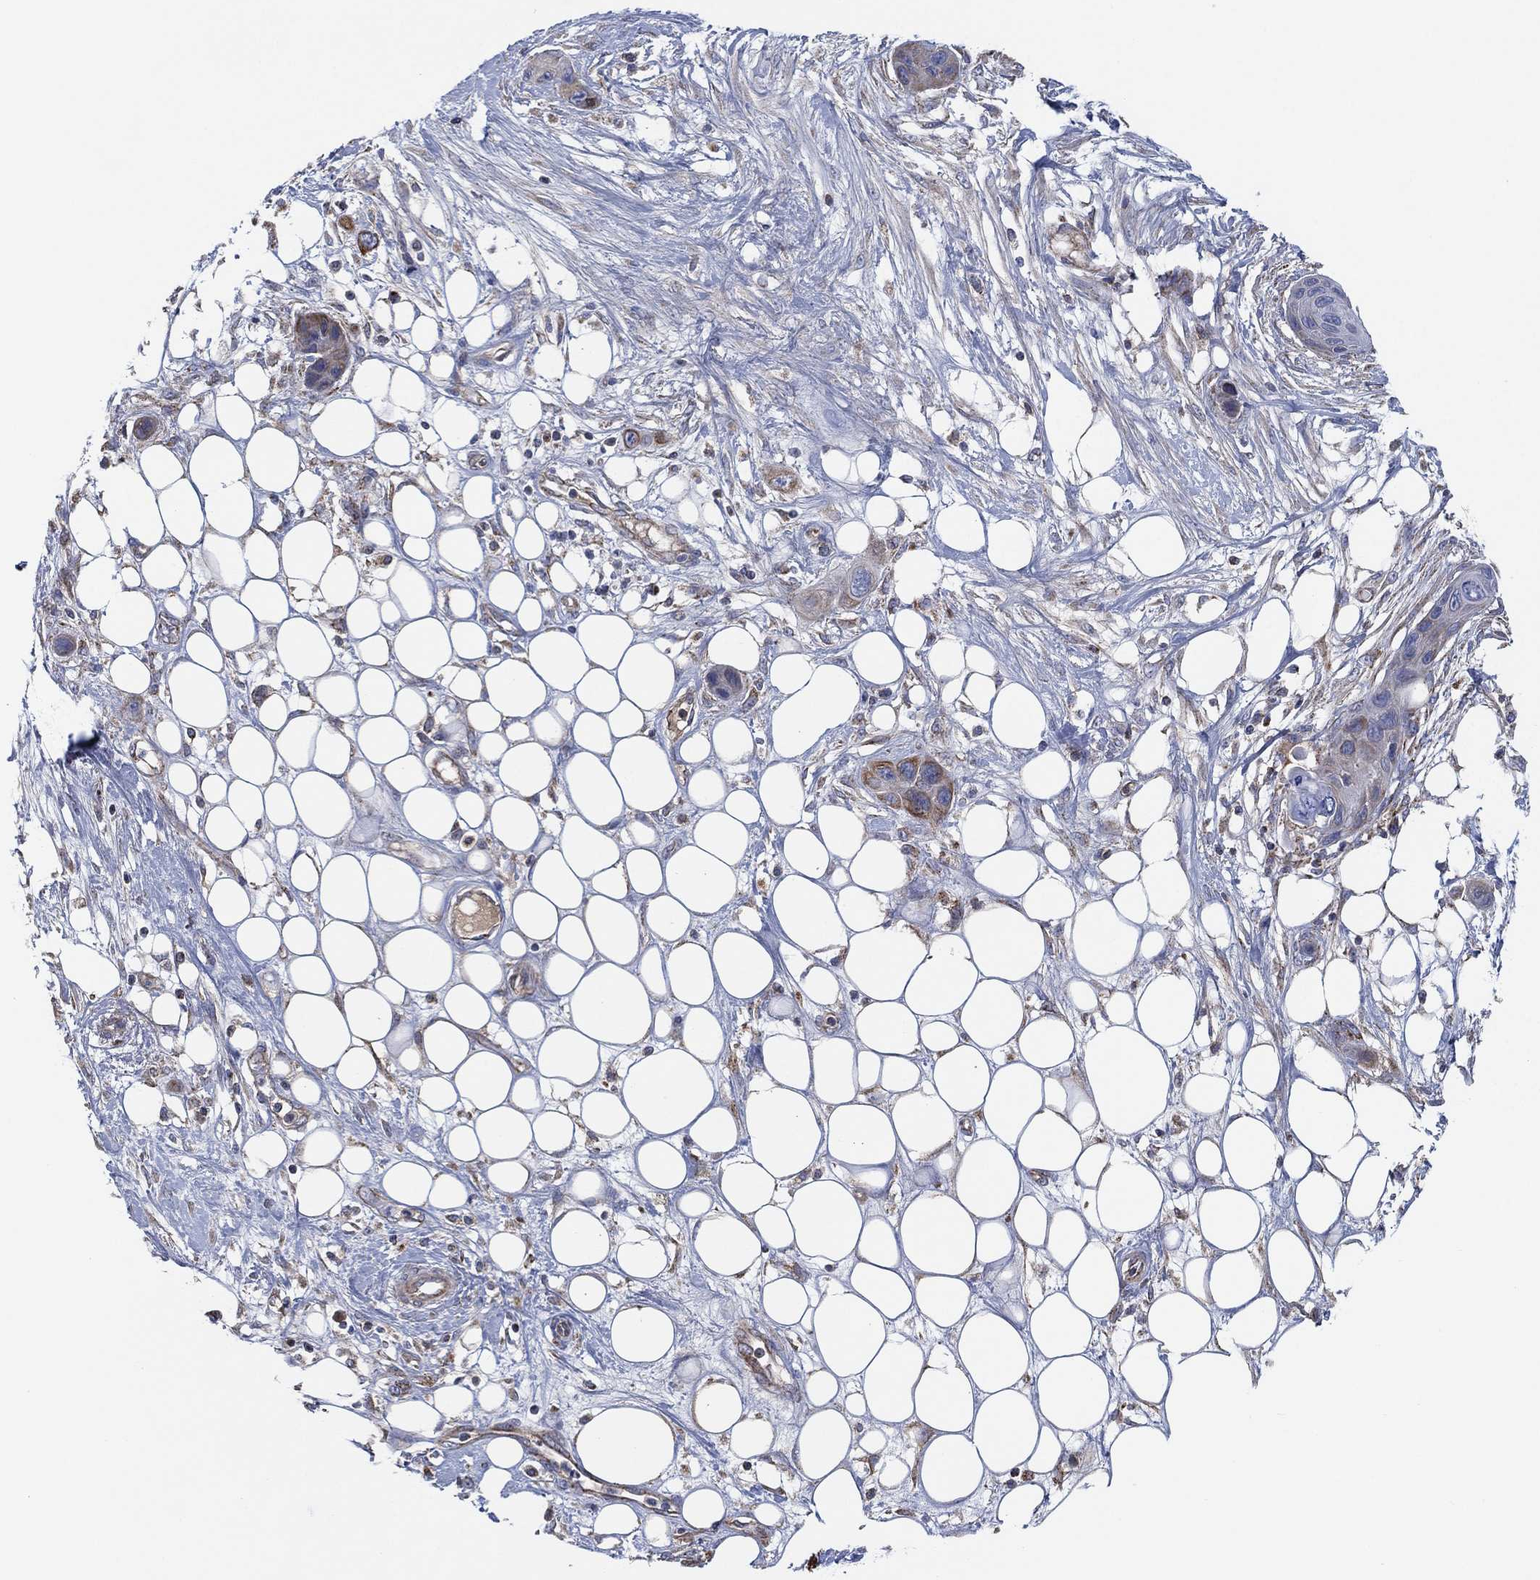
{"staining": {"intensity": "moderate", "quantity": "<25%", "location": "cytoplasmic/membranous"}, "tissue": "skin cancer", "cell_type": "Tumor cells", "image_type": "cancer", "snomed": [{"axis": "morphology", "description": "Squamous cell carcinoma, NOS"}, {"axis": "topography", "description": "Skin"}], "caption": "Skin cancer (squamous cell carcinoma) stained for a protein (brown) reveals moderate cytoplasmic/membranous positive positivity in about <25% of tumor cells.", "gene": "INA", "patient": {"sex": "male", "age": 79}}